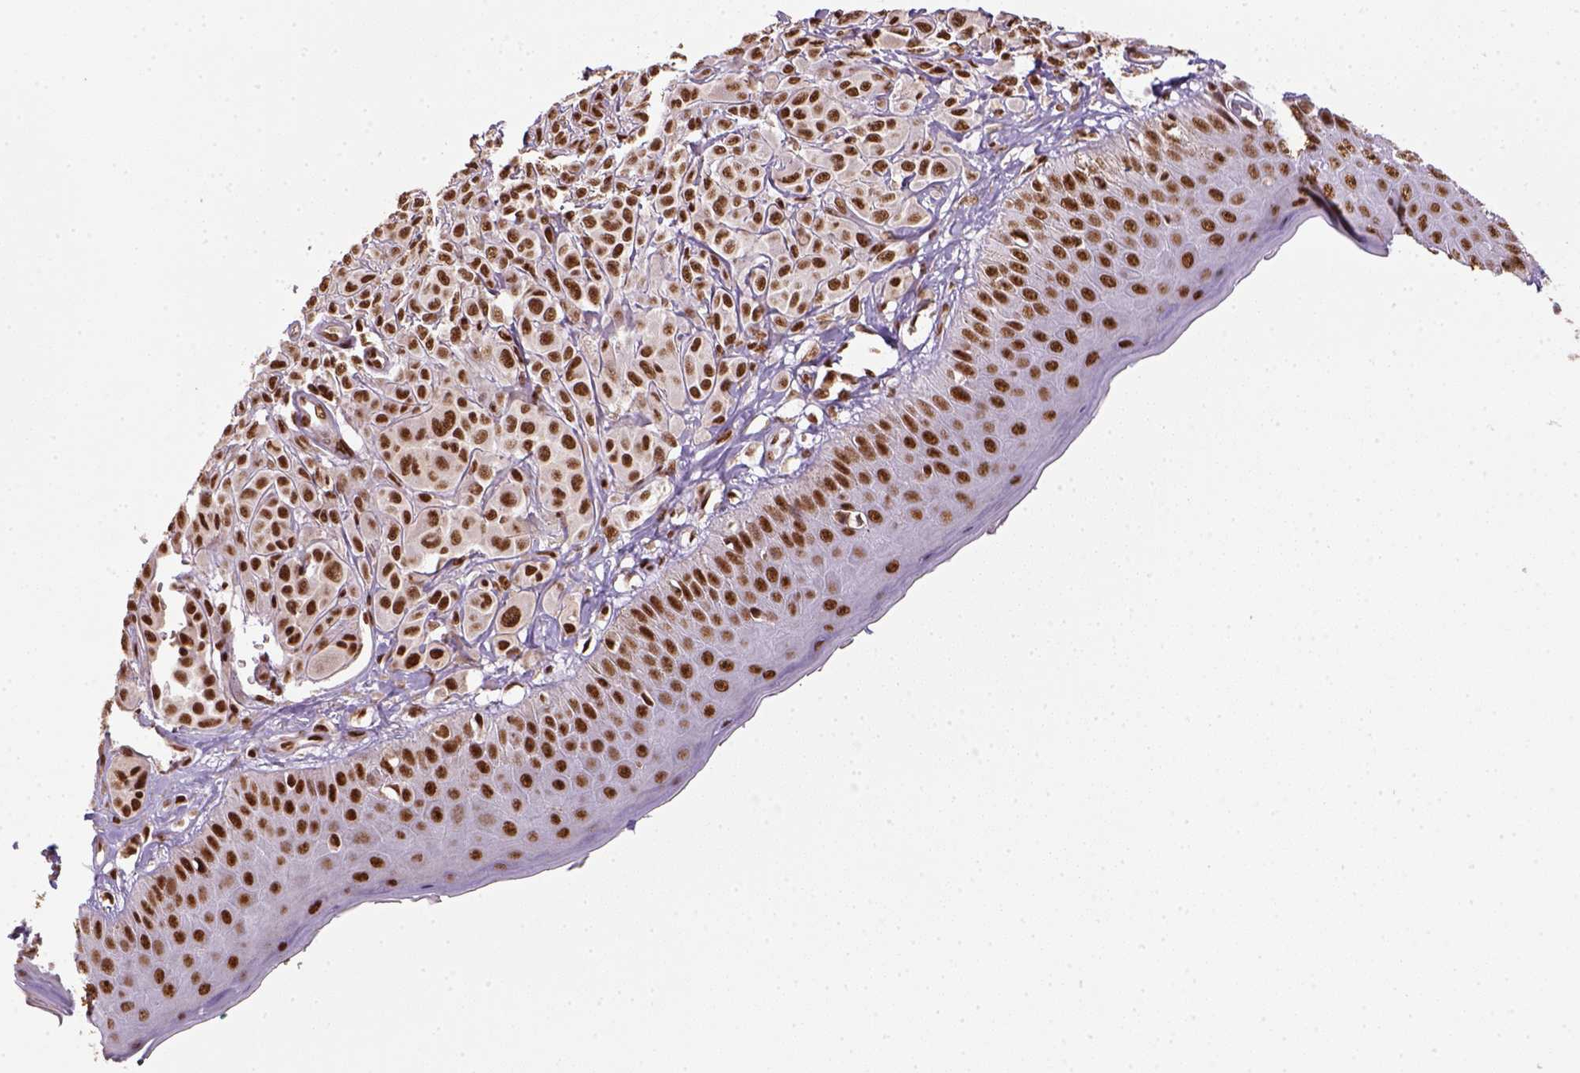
{"staining": {"intensity": "strong", "quantity": ">75%", "location": "nuclear"}, "tissue": "melanoma", "cell_type": "Tumor cells", "image_type": "cancer", "snomed": [{"axis": "morphology", "description": "Malignant melanoma, NOS"}, {"axis": "topography", "description": "Skin"}], "caption": "Immunohistochemistry staining of malignant melanoma, which exhibits high levels of strong nuclear staining in about >75% of tumor cells indicating strong nuclear protein staining. The staining was performed using DAB (3,3'-diaminobenzidine) (brown) for protein detection and nuclei were counterstained in hematoxylin (blue).", "gene": "CCAR1", "patient": {"sex": "male", "age": 67}}